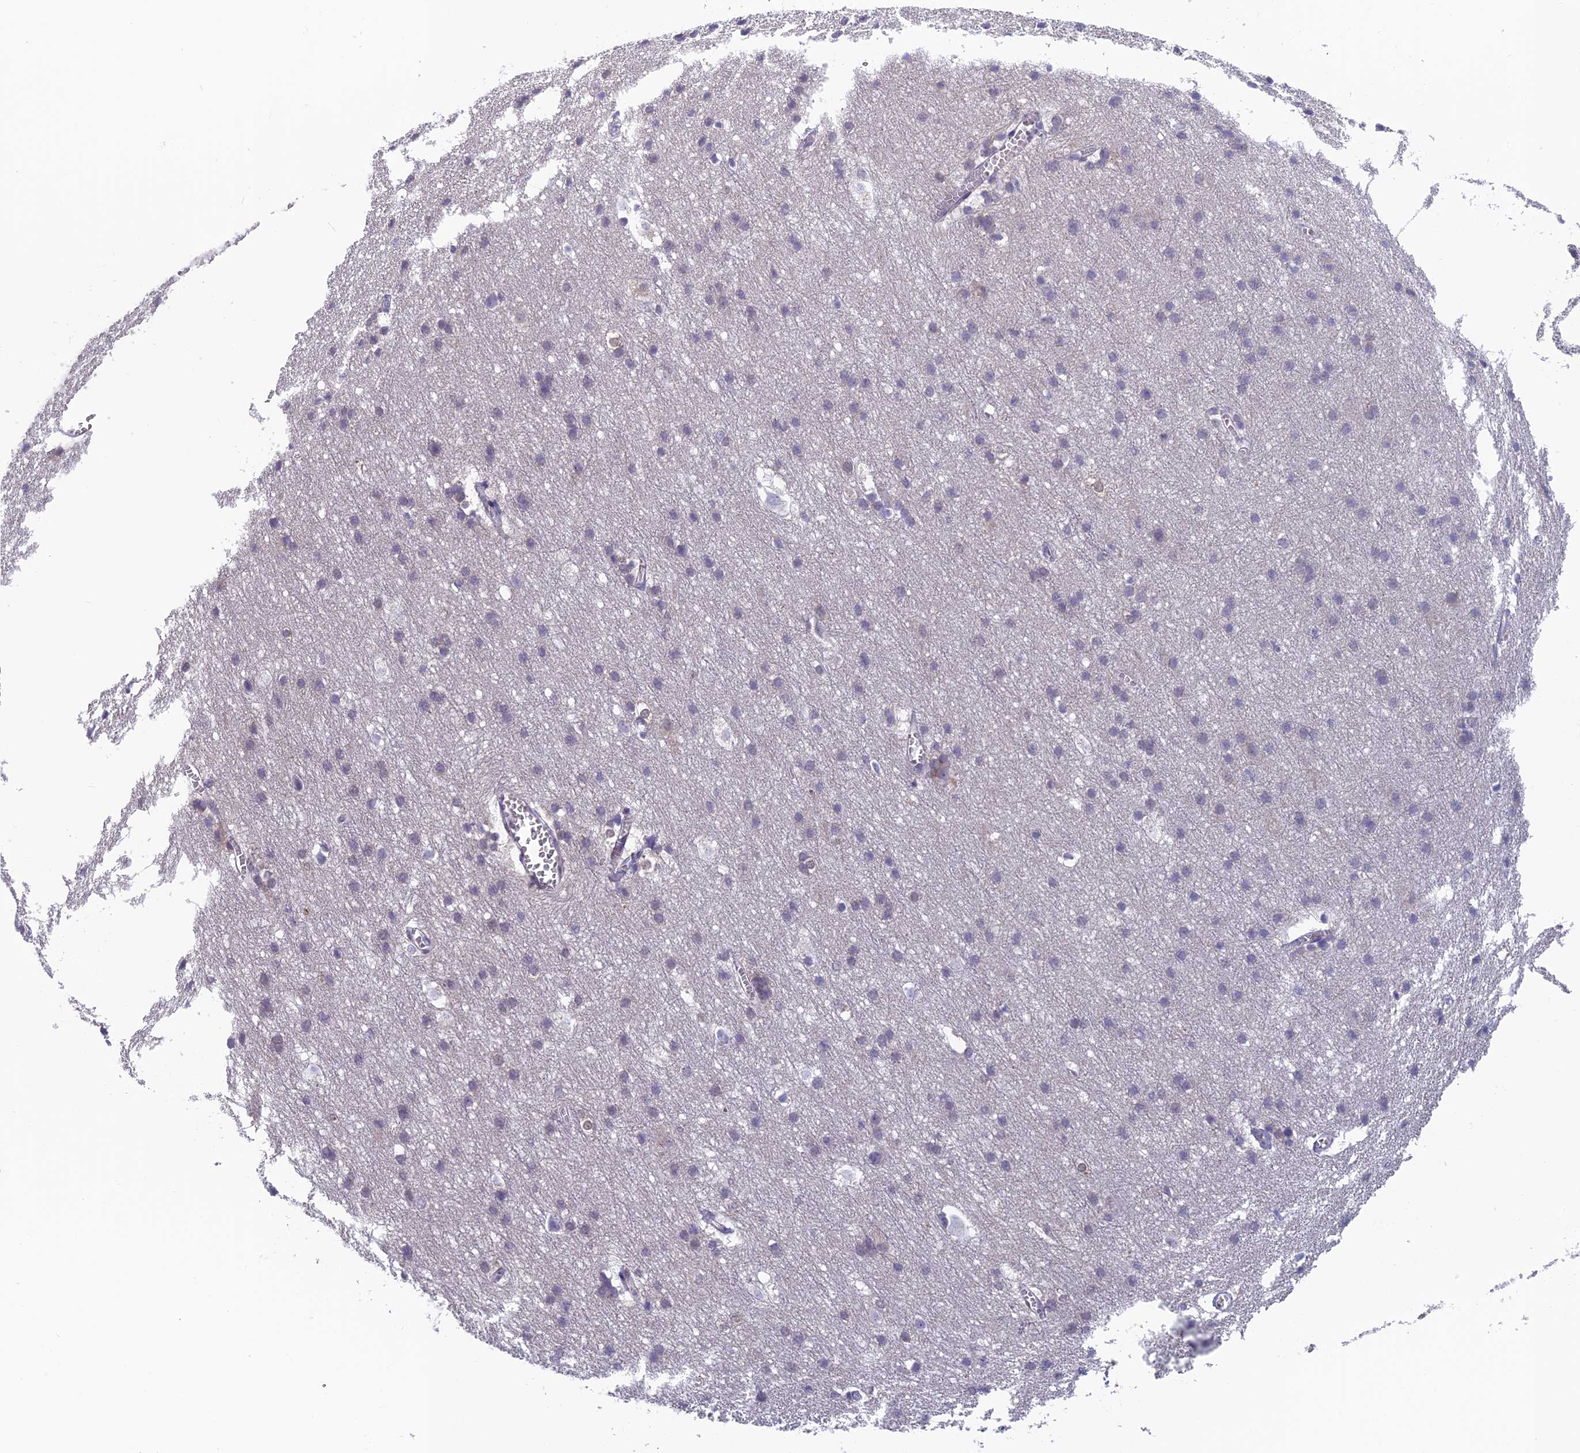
{"staining": {"intensity": "negative", "quantity": "none", "location": "none"}, "tissue": "cerebral cortex", "cell_type": "Endothelial cells", "image_type": "normal", "snomed": [{"axis": "morphology", "description": "Normal tissue, NOS"}, {"axis": "topography", "description": "Cerebral cortex"}], "caption": "IHC of benign cerebral cortex shows no expression in endothelial cells.", "gene": "MRI1", "patient": {"sex": "male", "age": 54}}